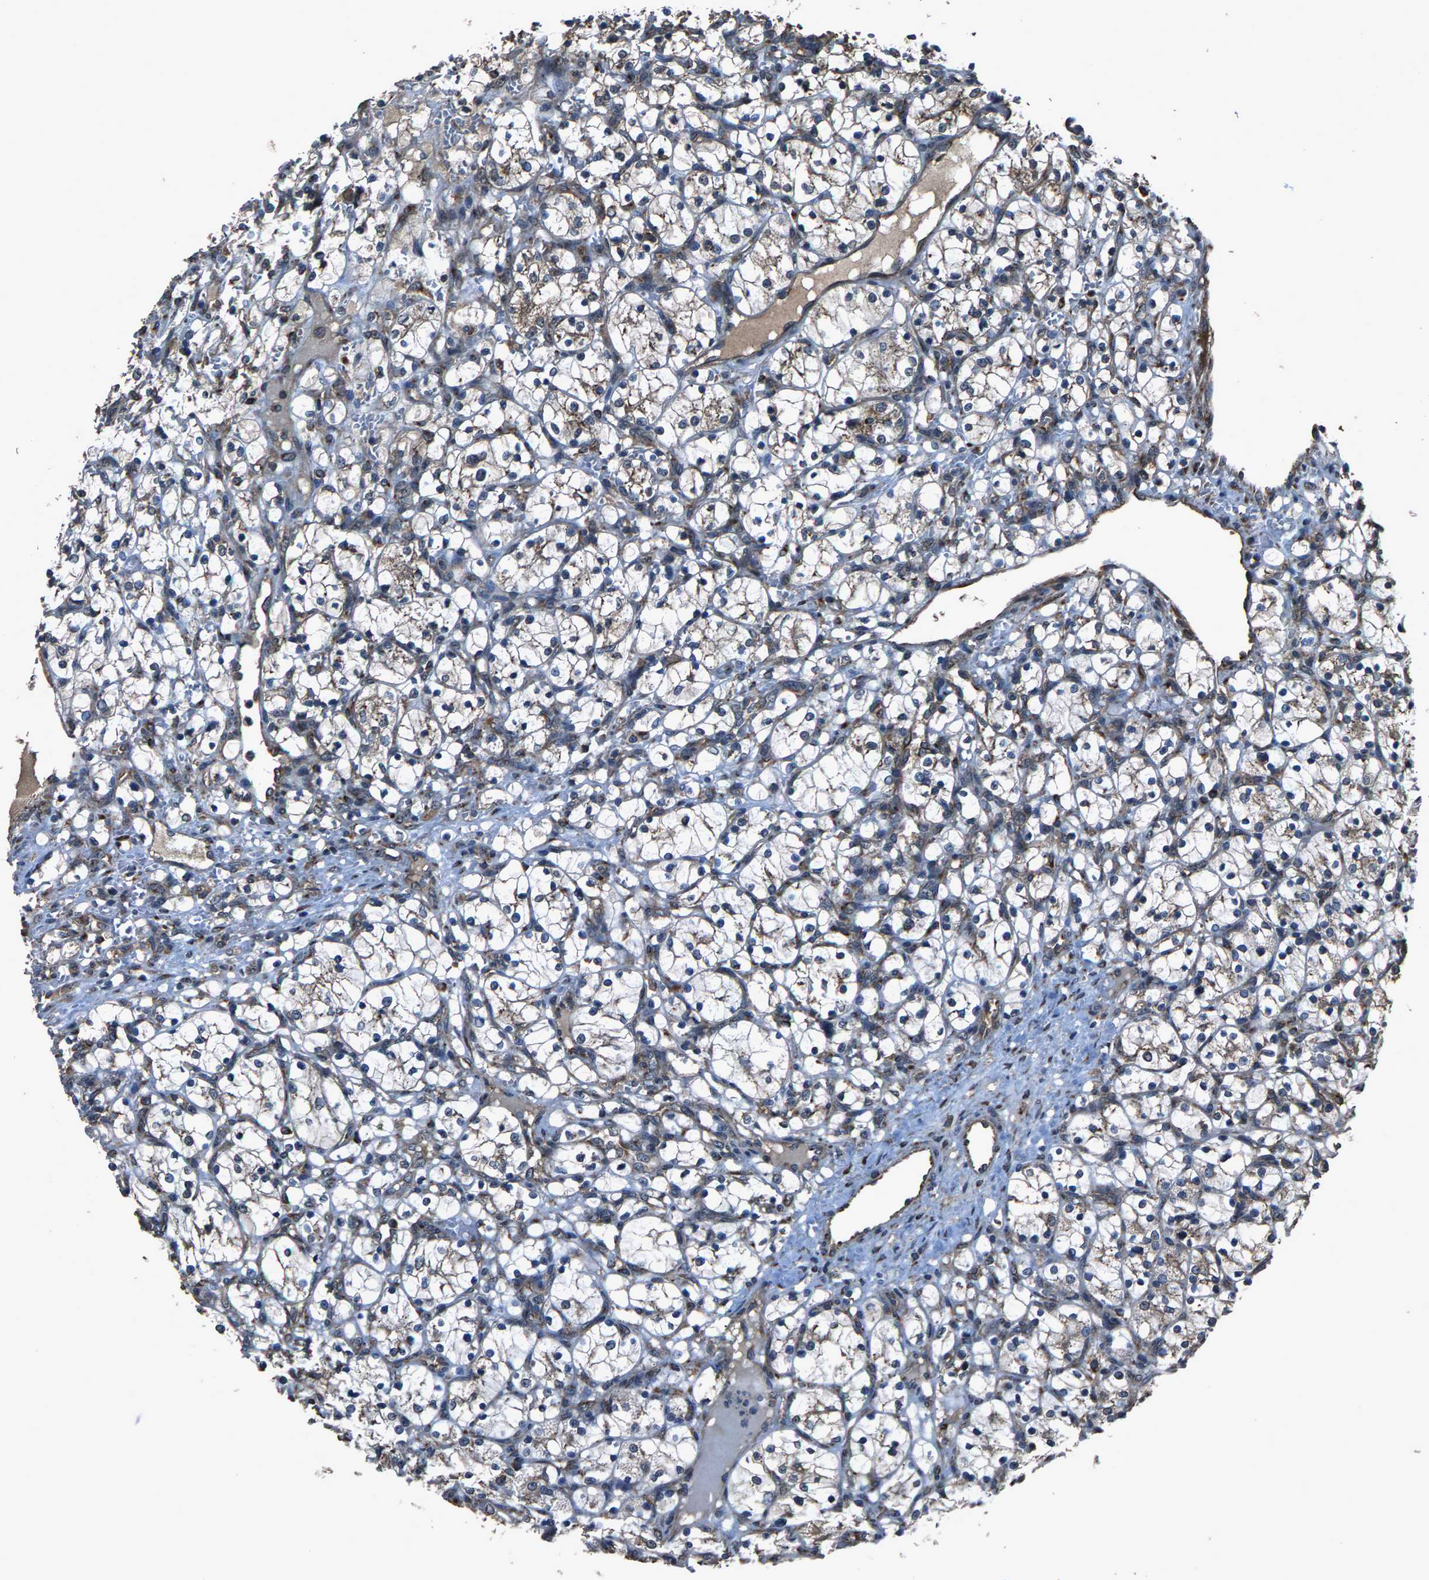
{"staining": {"intensity": "weak", "quantity": "<25%", "location": "cytoplasmic/membranous"}, "tissue": "renal cancer", "cell_type": "Tumor cells", "image_type": "cancer", "snomed": [{"axis": "morphology", "description": "Adenocarcinoma, NOS"}, {"axis": "topography", "description": "Kidney"}], "caption": "Immunohistochemistry of renal cancer displays no expression in tumor cells.", "gene": "SLC38A10", "patient": {"sex": "female", "age": 69}}